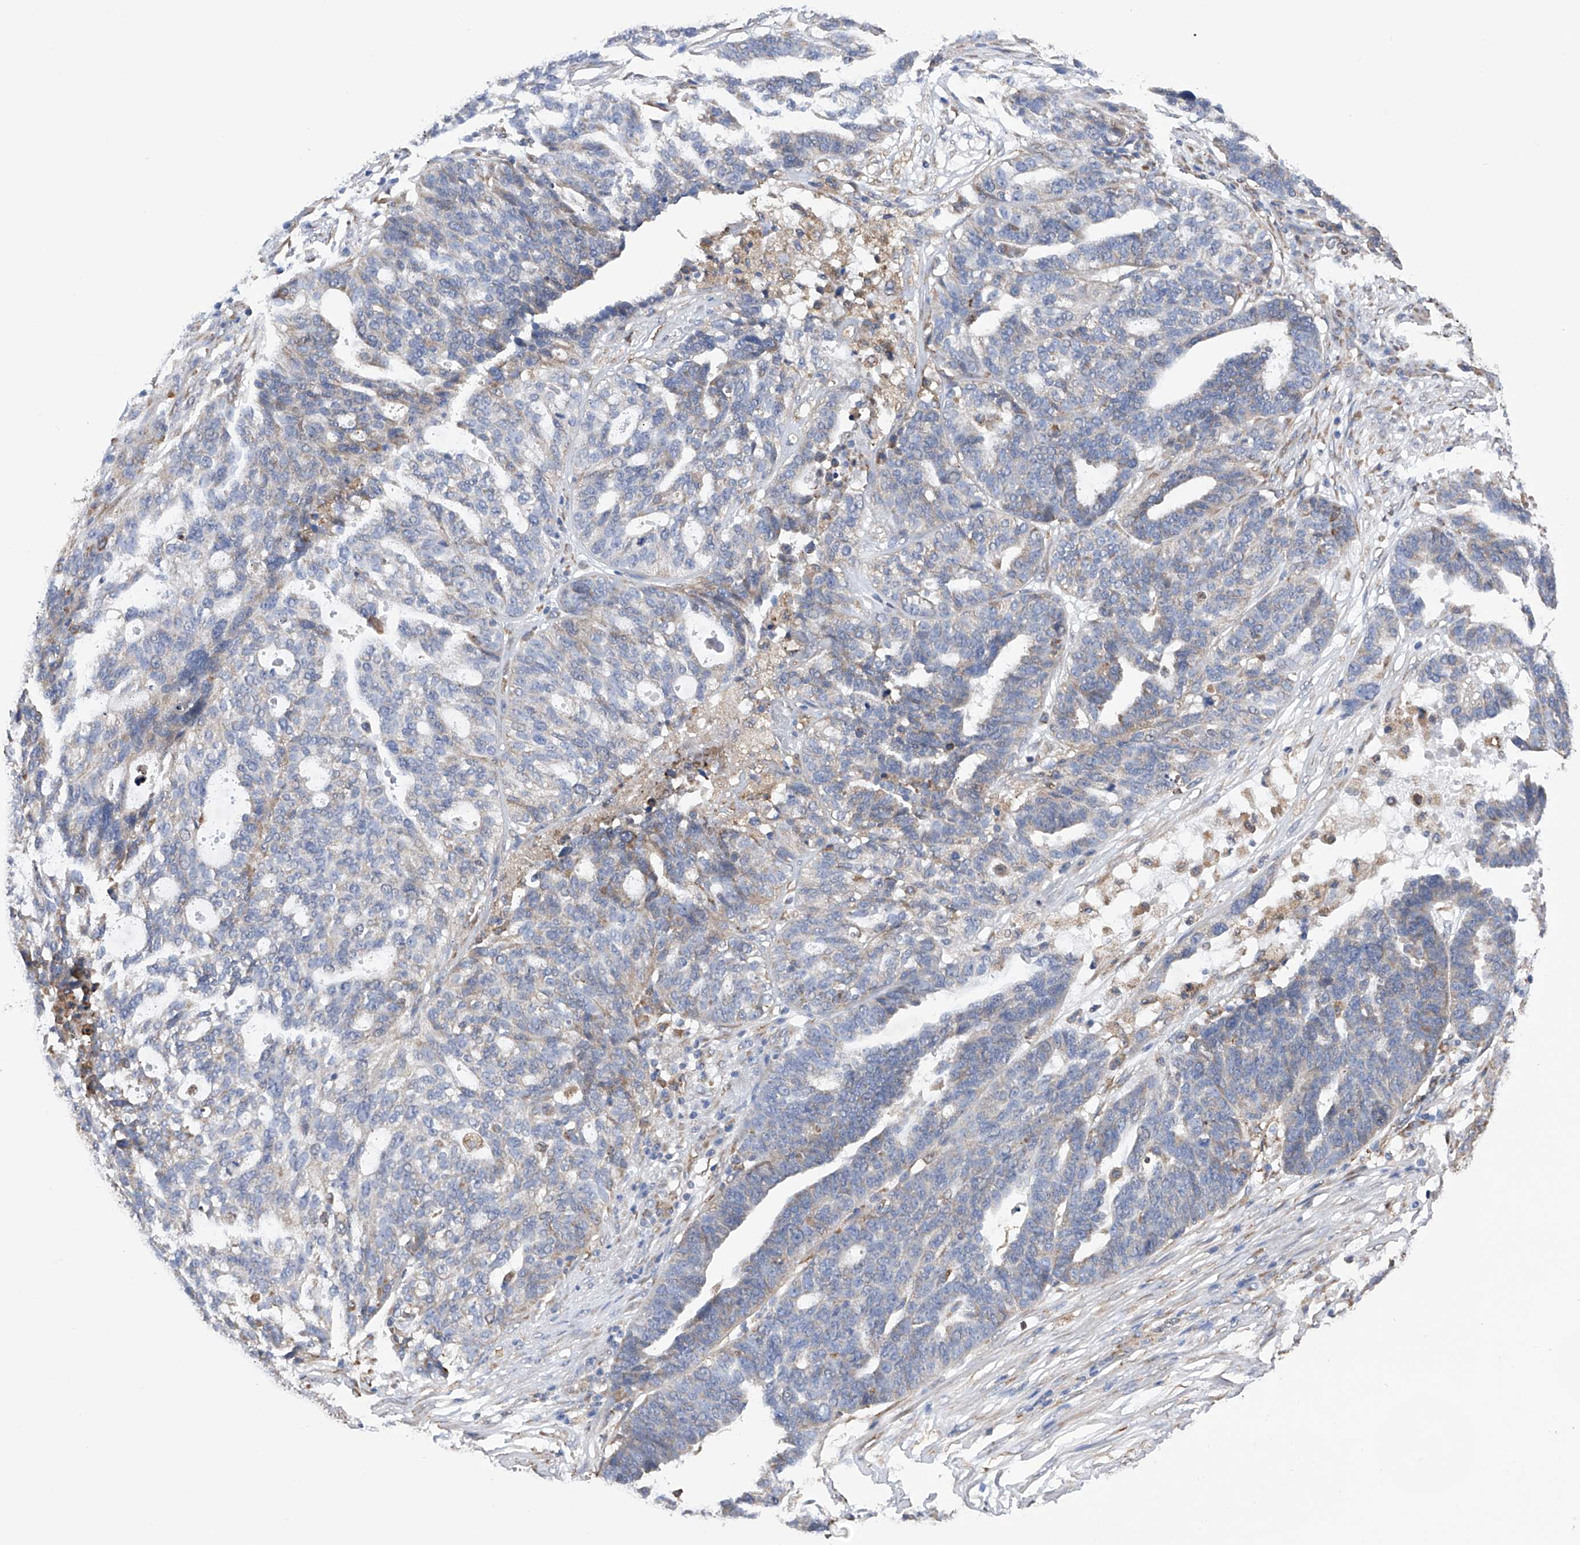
{"staining": {"intensity": "weak", "quantity": "<25%", "location": "cytoplasmic/membranous"}, "tissue": "ovarian cancer", "cell_type": "Tumor cells", "image_type": "cancer", "snomed": [{"axis": "morphology", "description": "Cystadenocarcinoma, serous, NOS"}, {"axis": "topography", "description": "Ovary"}], "caption": "DAB (3,3'-diaminobenzidine) immunohistochemical staining of human ovarian cancer (serous cystadenocarcinoma) reveals no significant expression in tumor cells.", "gene": "DNAH8", "patient": {"sex": "female", "age": 59}}